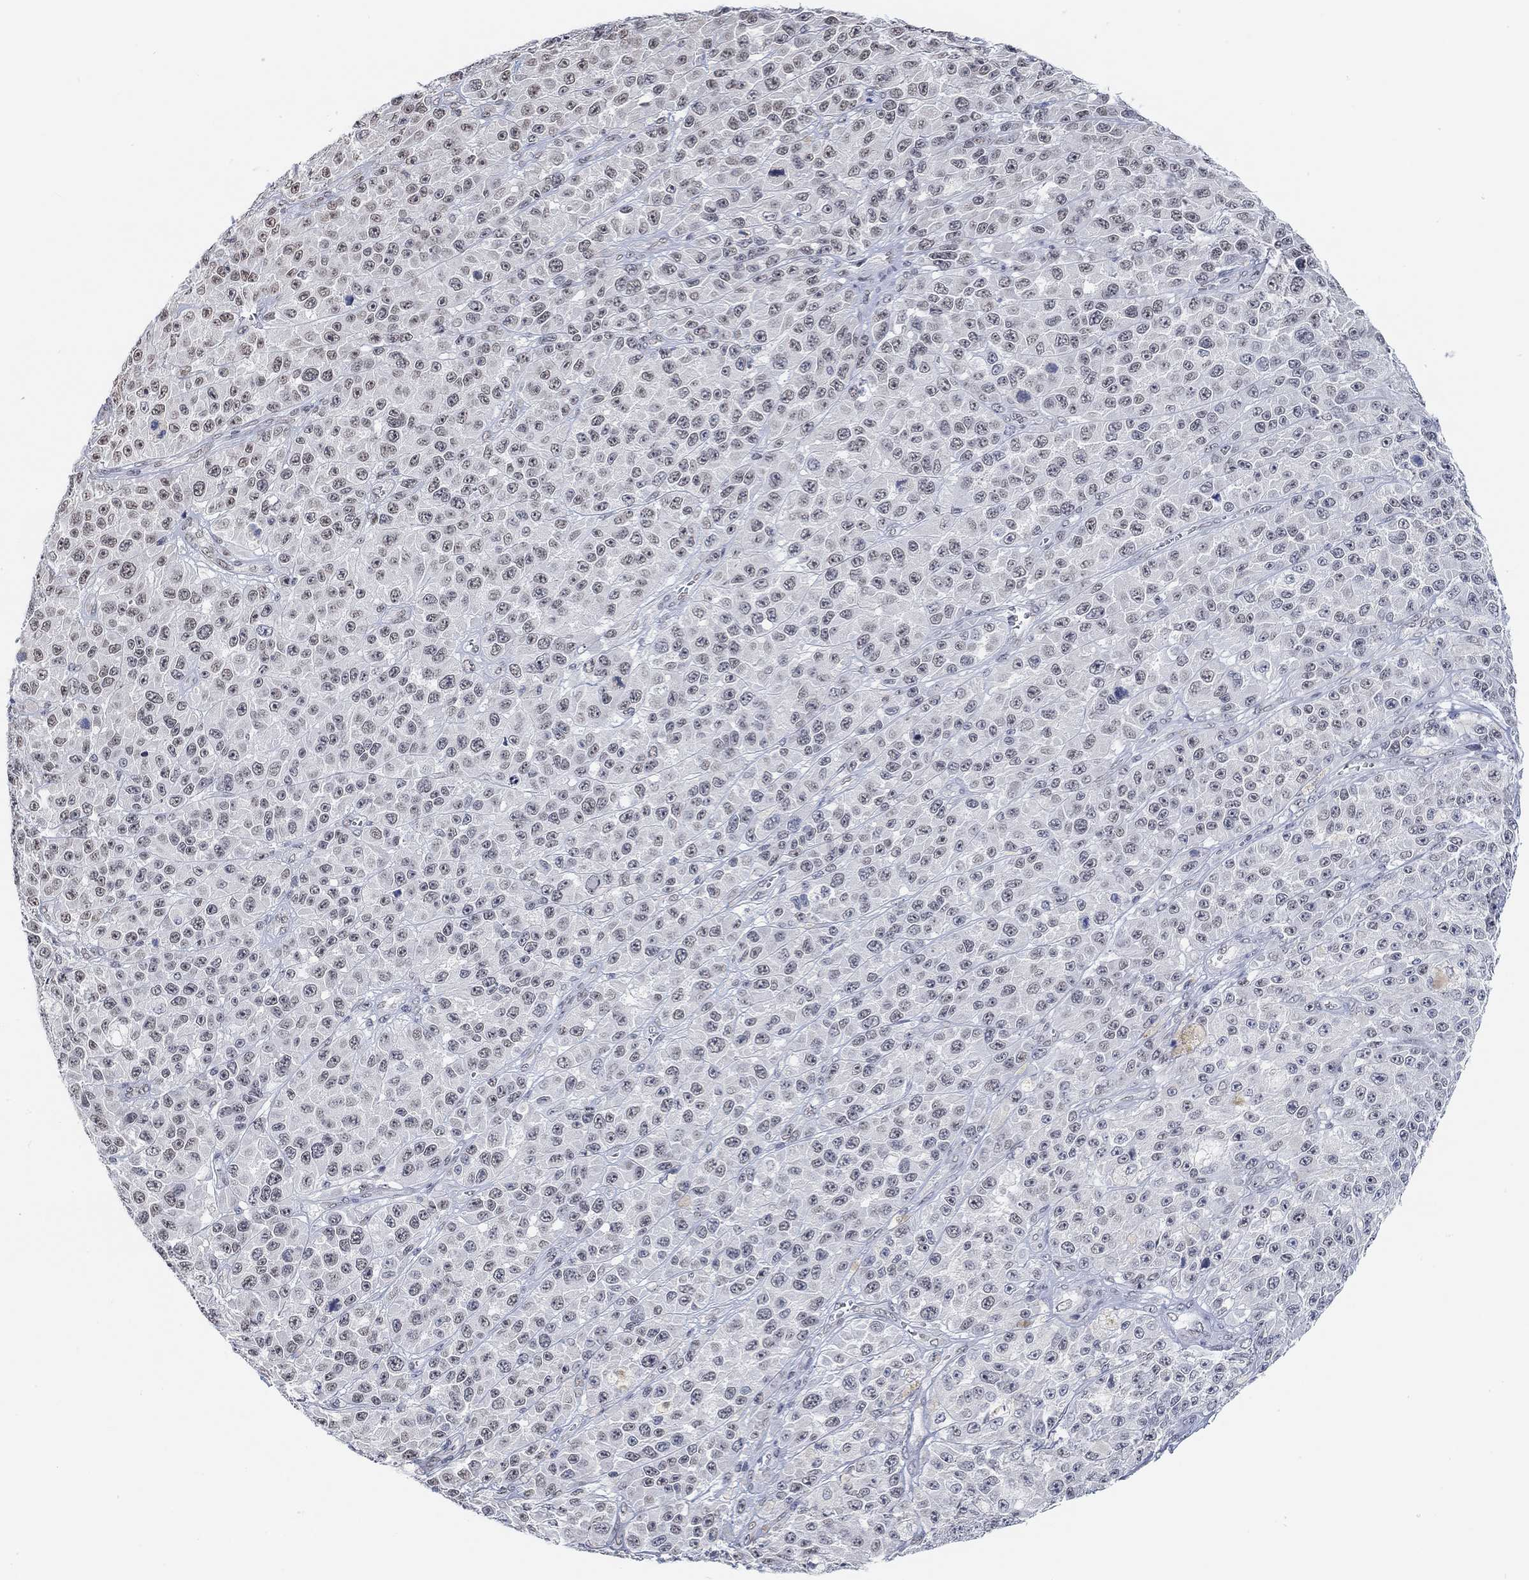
{"staining": {"intensity": "weak", "quantity": "<25%", "location": "nuclear"}, "tissue": "melanoma", "cell_type": "Tumor cells", "image_type": "cancer", "snomed": [{"axis": "morphology", "description": "Malignant melanoma, NOS"}, {"axis": "topography", "description": "Skin"}], "caption": "The histopathology image reveals no staining of tumor cells in malignant melanoma.", "gene": "PURG", "patient": {"sex": "female", "age": 58}}